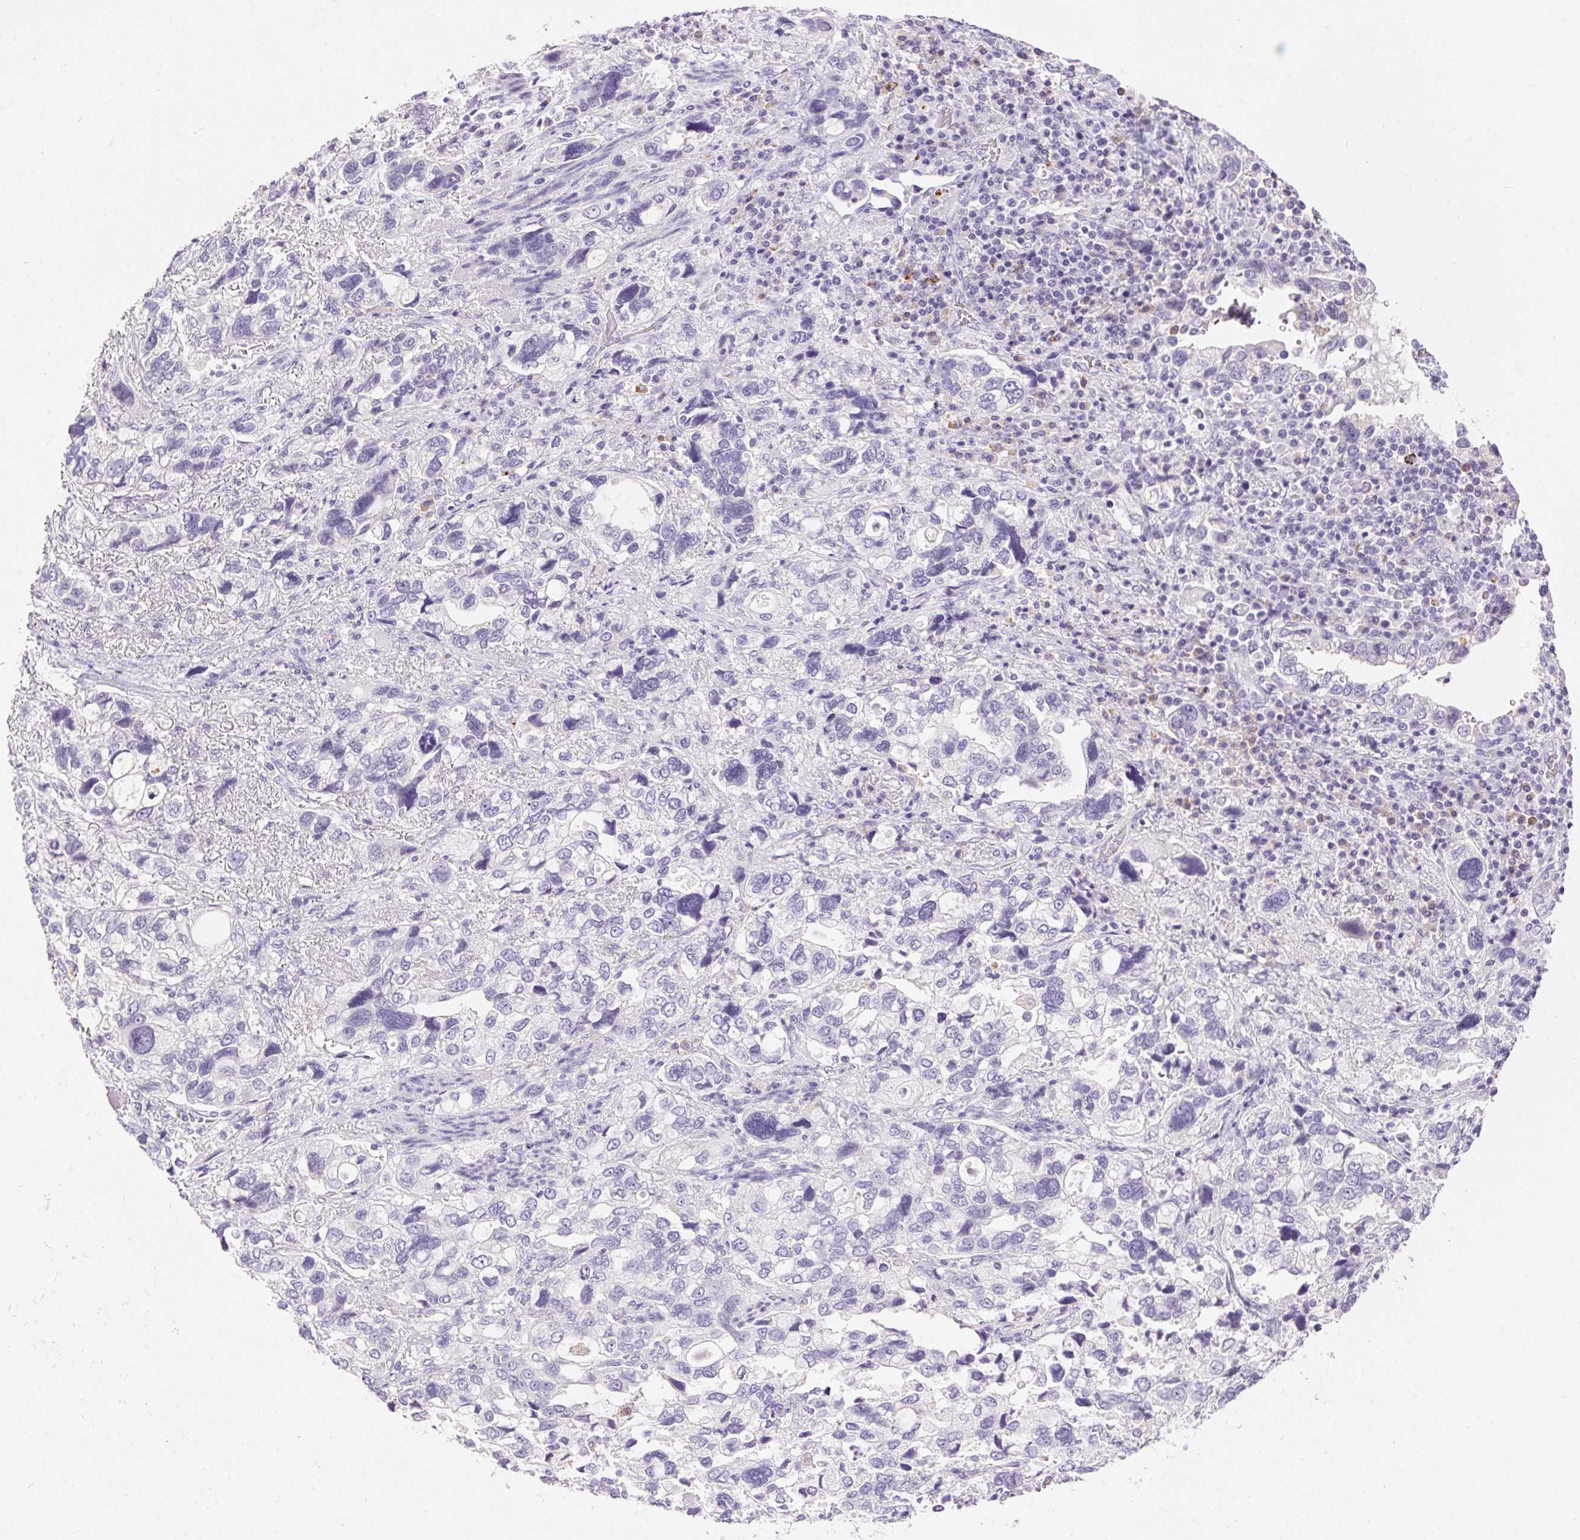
{"staining": {"intensity": "negative", "quantity": "none", "location": "none"}, "tissue": "stomach cancer", "cell_type": "Tumor cells", "image_type": "cancer", "snomed": [{"axis": "morphology", "description": "Adenocarcinoma, NOS"}, {"axis": "topography", "description": "Stomach, upper"}], "caption": "High magnification brightfield microscopy of stomach adenocarcinoma stained with DAB (brown) and counterstained with hematoxylin (blue): tumor cells show no significant staining.", "gene": "PNLIPRP3", "patient": {"sex": "female", "age": 81}}